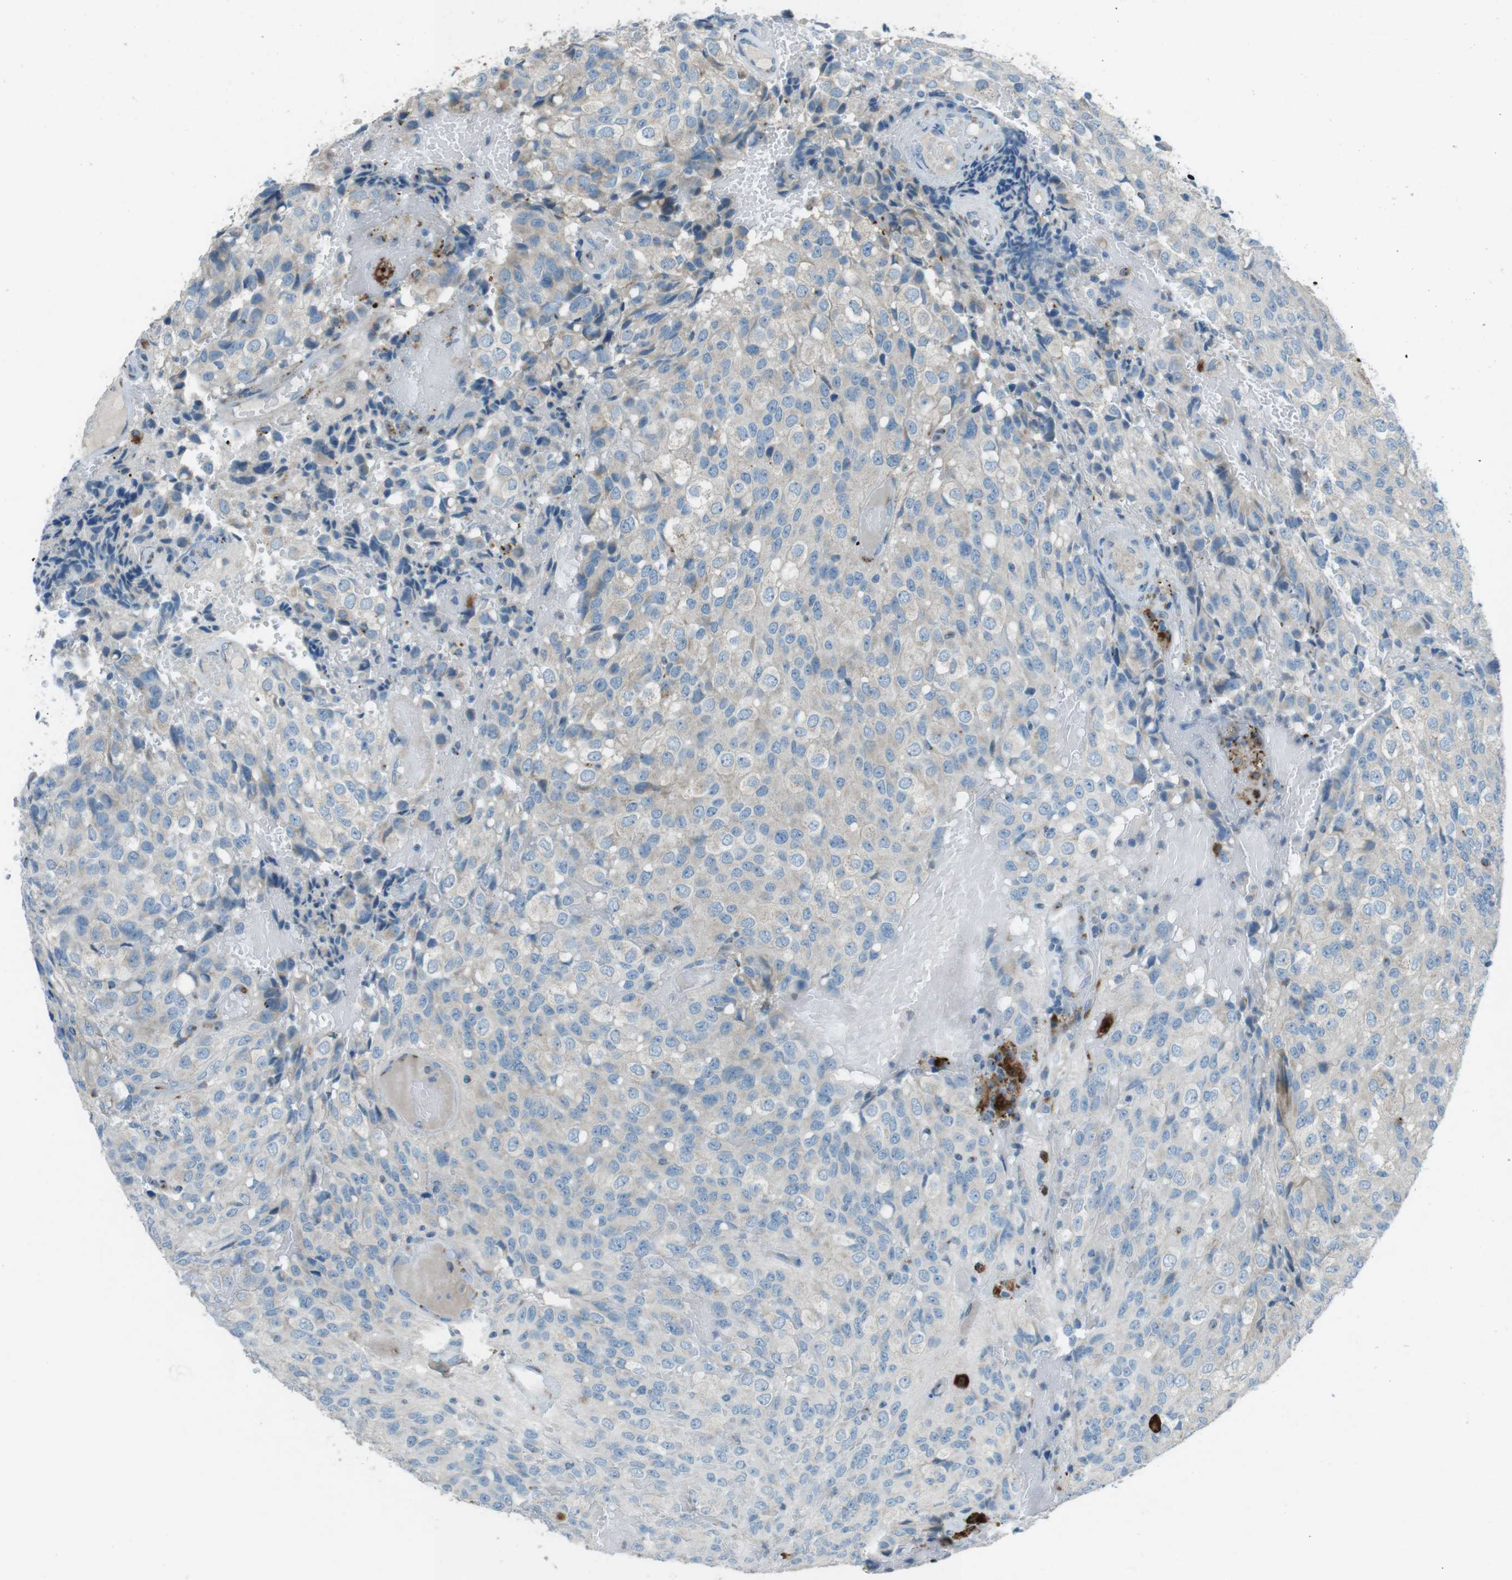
{"staining": {"intensity": "negative", "quantity": "none", "location": "none"}, "tissue": "glioma", "cell_type": "Tumor cells", "image_type": "cancer", "snomed": [{"axis": "morphology", "description": "Glioma, malignant, High grade"}, {"axis": "topography", "description": "Brain"}], "caption": "This photomicrograph is of malignant glioma (high-grade) stained with immunohistochemistry to label a protein in brown with the nuclei are counter-stained blue. There is no expression in tumor cells. (Stains: DAB (3,3'-diaminobenzidine) immunohistochemistry (IHC) with hematoxylin counter stain, Microscopy: brightfield microscopy at high magnification).", "gene": "TXNDC15", "patient": {"sex": "male", "age": 32}}